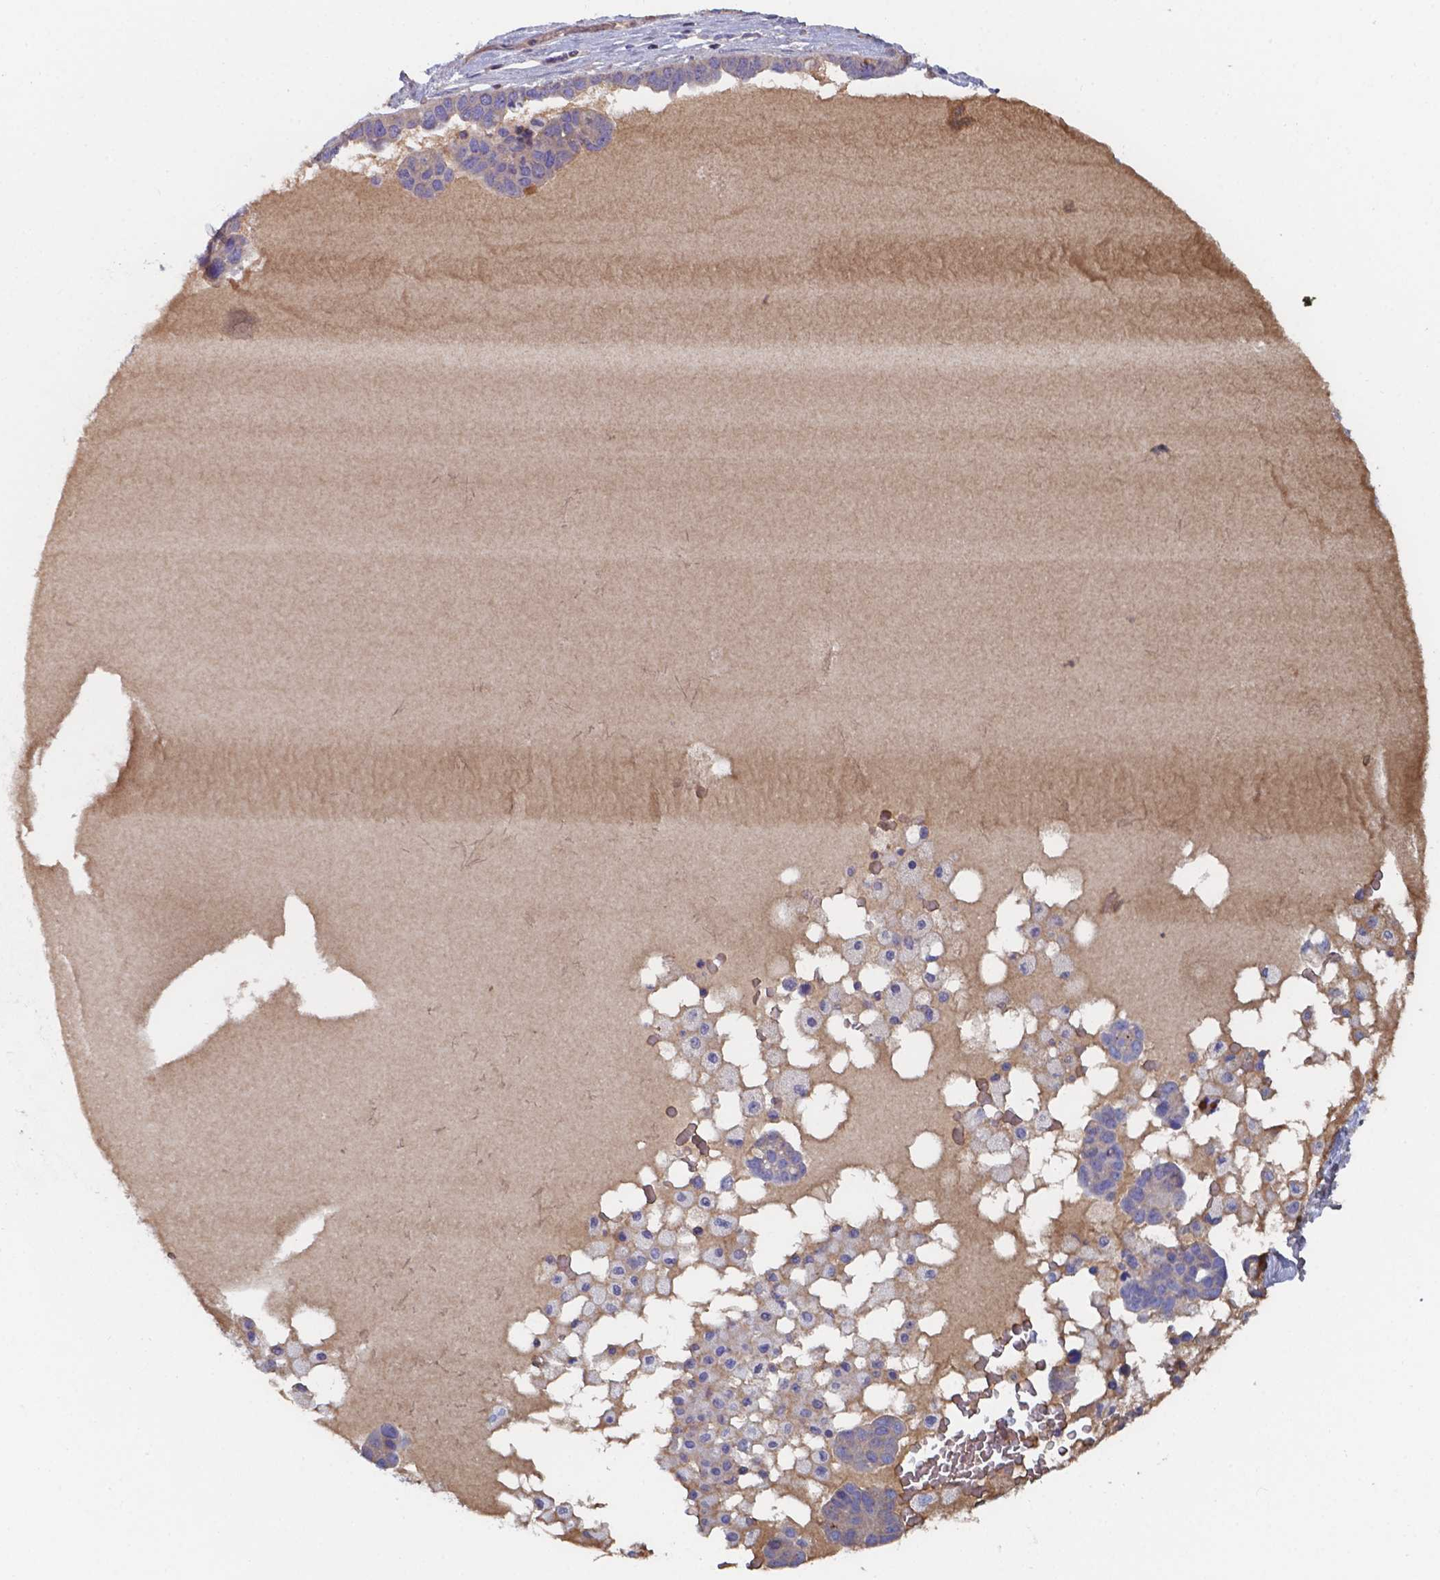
{"staining": {"intensity": "weak", "quantity": "<25%", "location": "cytoplasmic/membranous"}, "tissue": "ovarian cancer", "cell_type": "Tumor cells", "image_type": "cancer", "snomed": [{"axis": "morphology", "description": "Cystadenocarcinoma, serous, NOS"}, {"axis": "topography", "description": "Ovary"}], "caption": "IHC of human ovarian cancer reveals no positivity in tumor cells.", "gene": "BTBD17", "patient": {"sex": "female", "age": 54}}